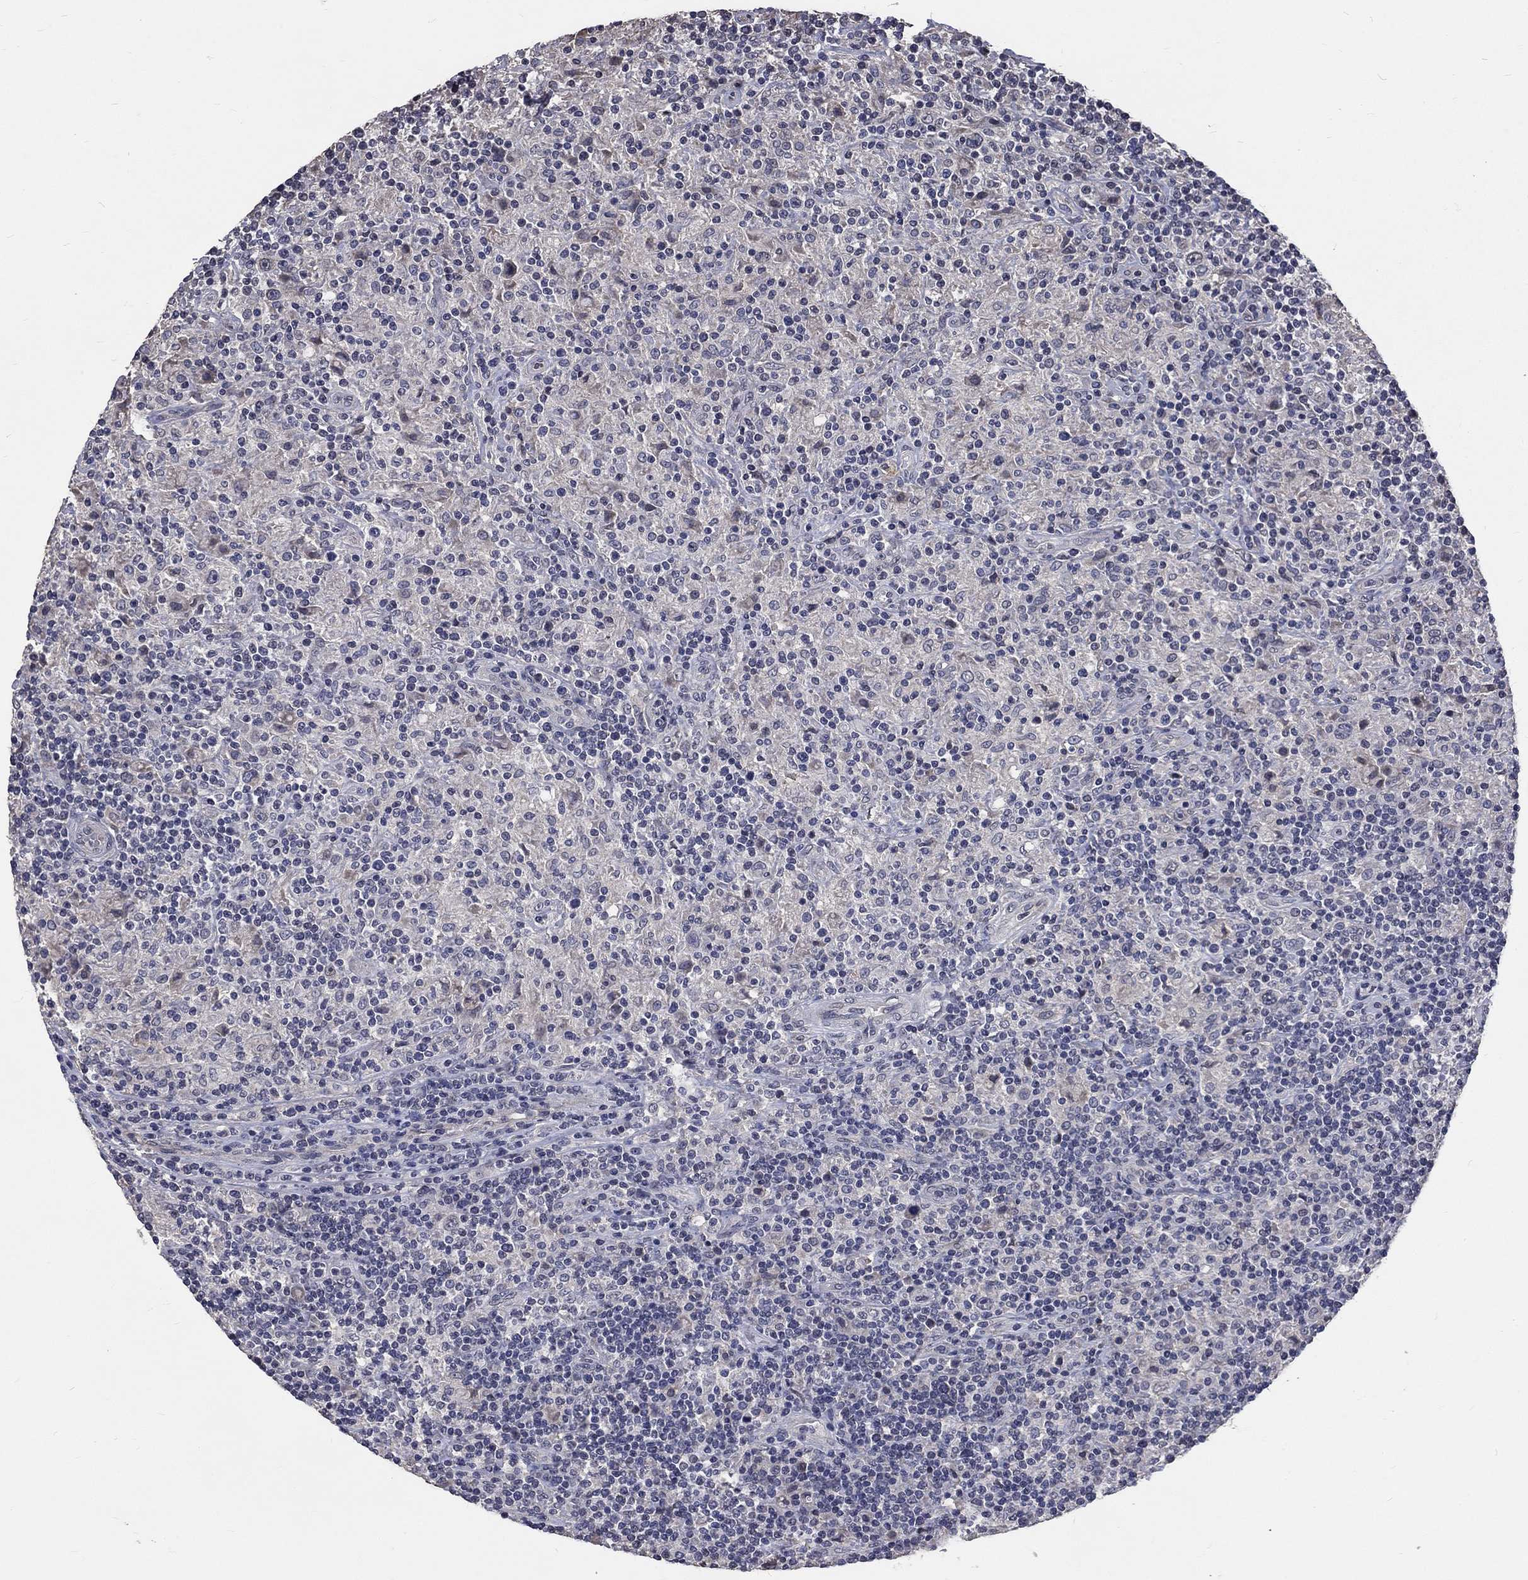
{"staining": {"intensity": "negative", "quantity": "none", "location": "none"}, "tissue": "lymphoma", "cell_type": "Tumor cells", "image_type": "cancer", "snomed": [{"axis": "morphology", "description": "Hodgkin's disease, NOS"}, {"axis": "topography", "description": "Lymph node"}], "caption": "Immunohistochemistry micrograph of neoplastic tissue: lymphoma stained with DAB (3,3'-diaminobenzidine) reveals no significant protein positivity in tumor cells. Brightfield microscopy of IHC stained with DAB (3,3'-diaminobenzidine) (brown) and hematoxylin (blue), captured at high magnification.", "gene": "CHST5", "patient": {"sex": "male", "age": 70}}